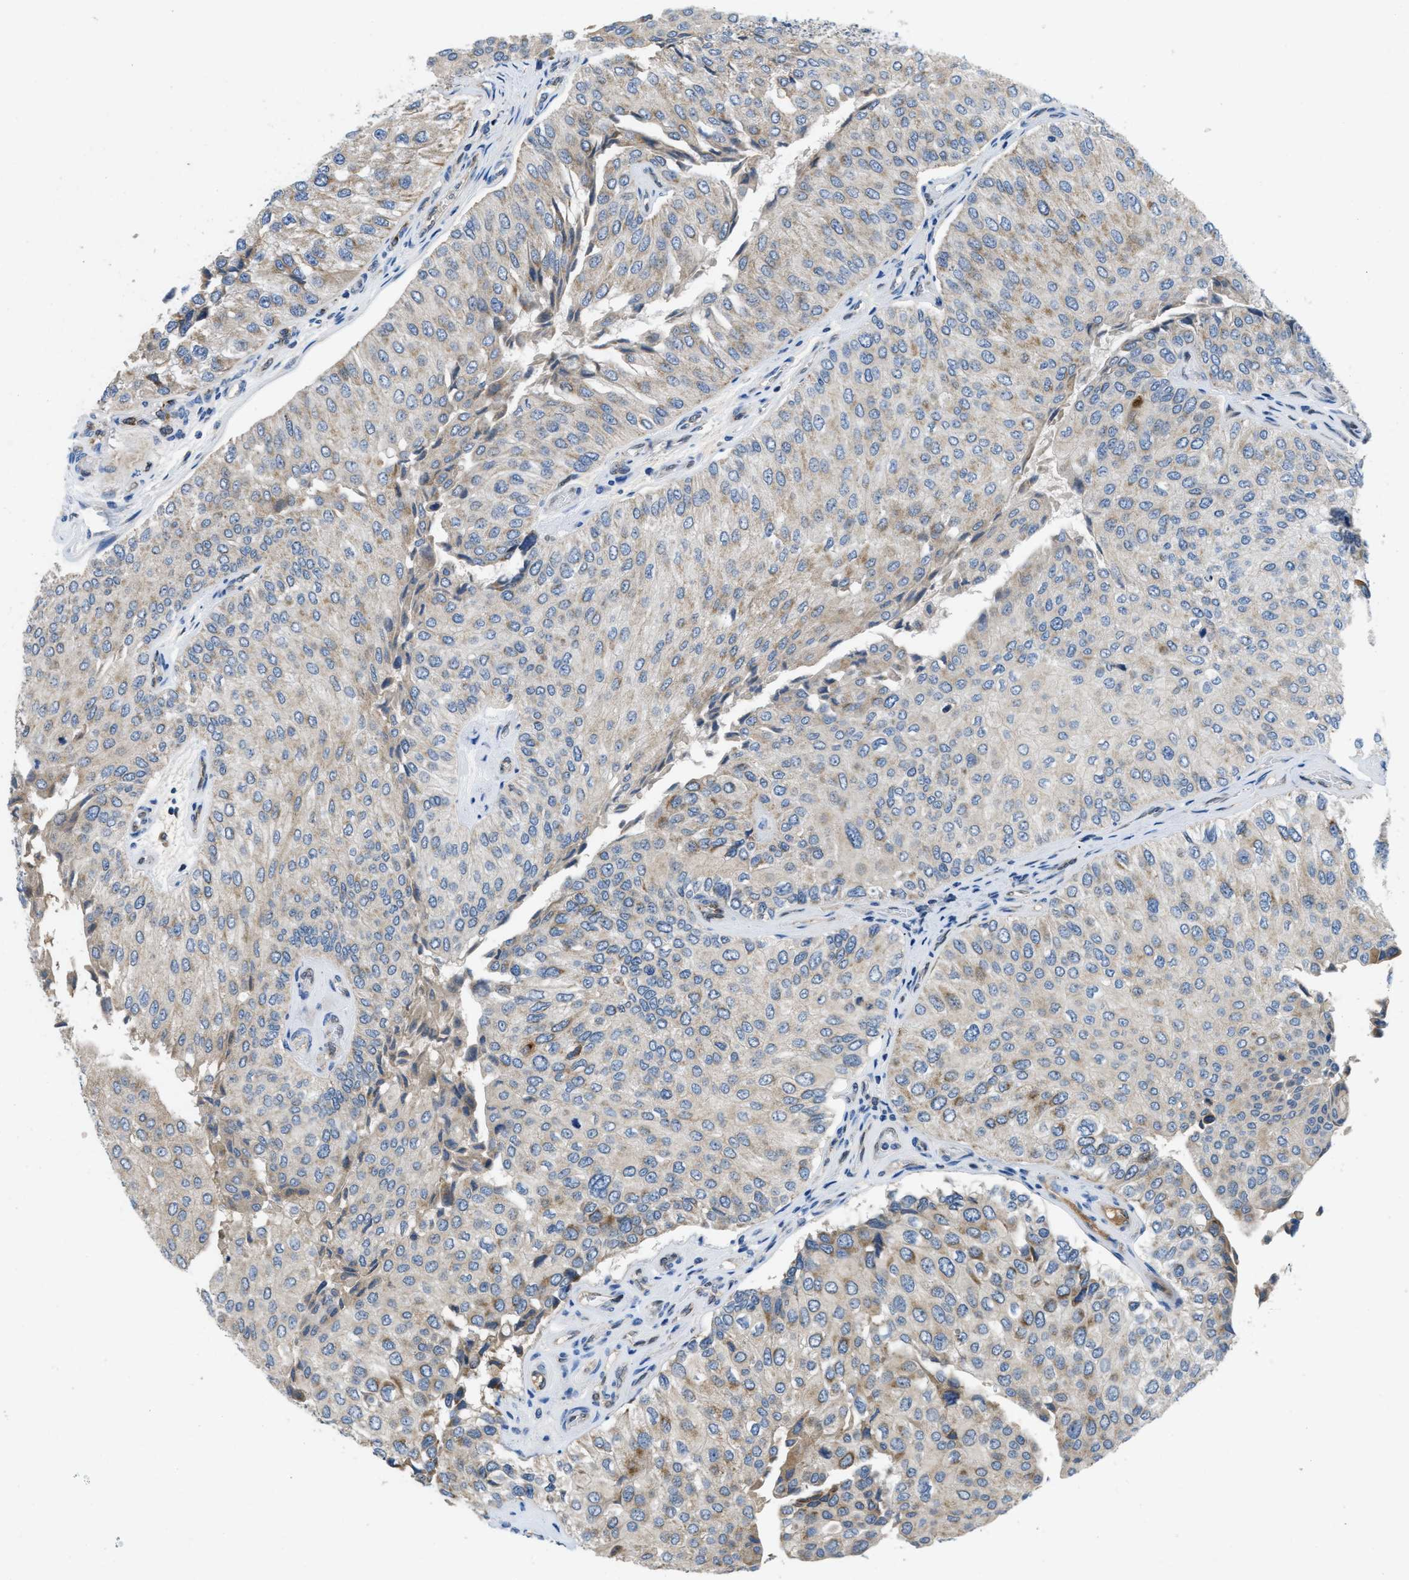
{"staining": {"intensity": "moderate", "quantity": "<25%", "location": "cytoplasmic/membranous"}, "tissue": "urothelial cancer", "cell_type": "Tumor cells", "image_type": "cancer", "snomed": [{"axis": "morphology", "description": "Urothelial carcinoma, High grade"}, {"axis": "topography", "description": "Kidney"}, {"axis": "topography", "description": "Urinary bladder"}], "caption": "Urothelial cancer stained for a protein (brown) exhibits moderate cytoplasmic/membranous positive expression in approximately <25% of tumor cells.", "gene": "PNKD", "patient": {"sex": "male", "age": 77}}